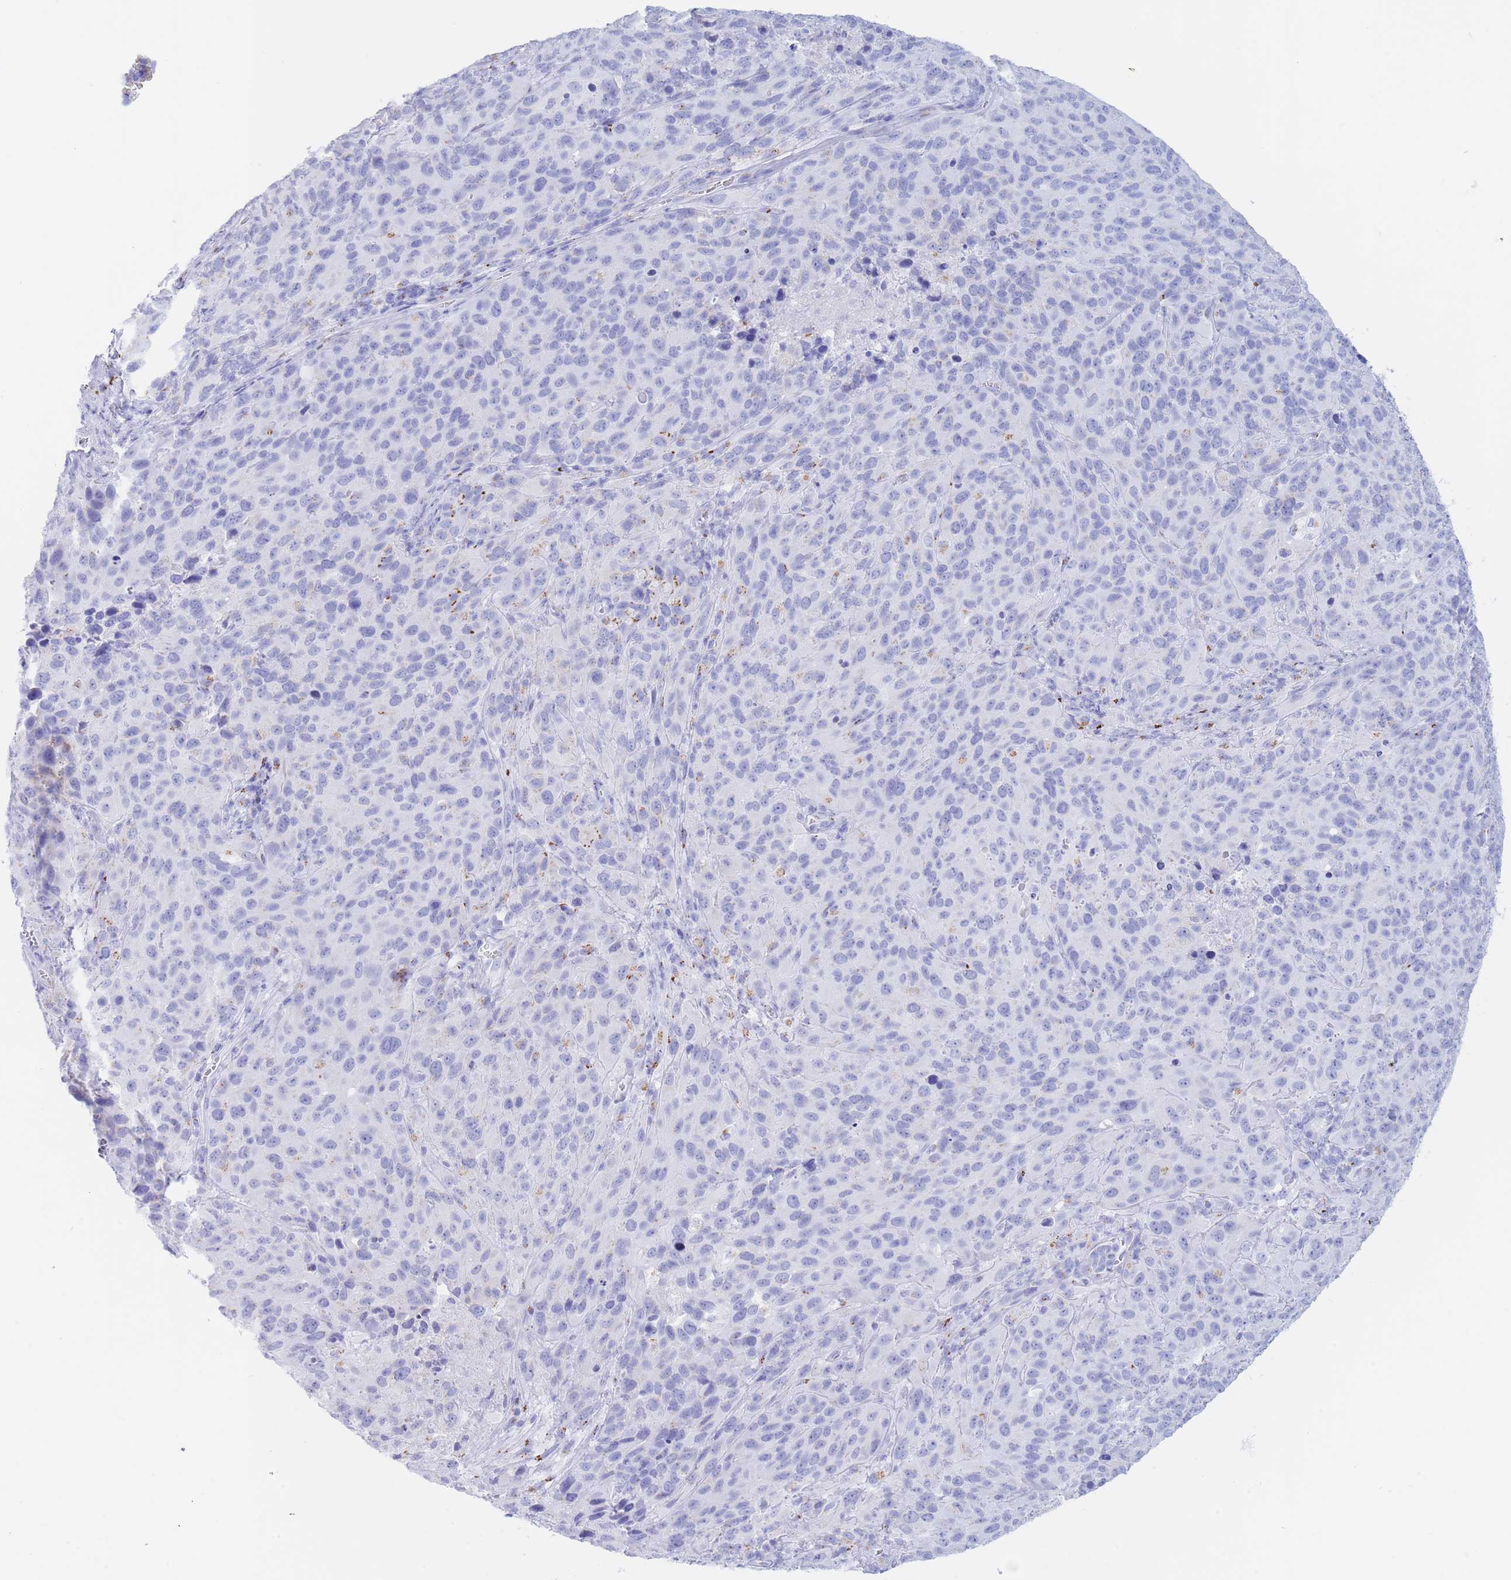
{"staining": {"intensity": "negative", "quantity": "none", "location": "none"}, "tissue": "cervical cancer", "cell_type": "Tumor cells", "image_type": "cancer", "snomed": [{"axis": "morphology", "description": "Squamous cell carcinoma, NOS"}, {"axis": "topography", "description": "Cervix"}], "caption": "Human squamous cell carcinoma (cervical) stained for a protein using IHC shows no expression in tumor cells.", "gene": "FAM3C", "patient": {"sex": "female", "age": 51}}